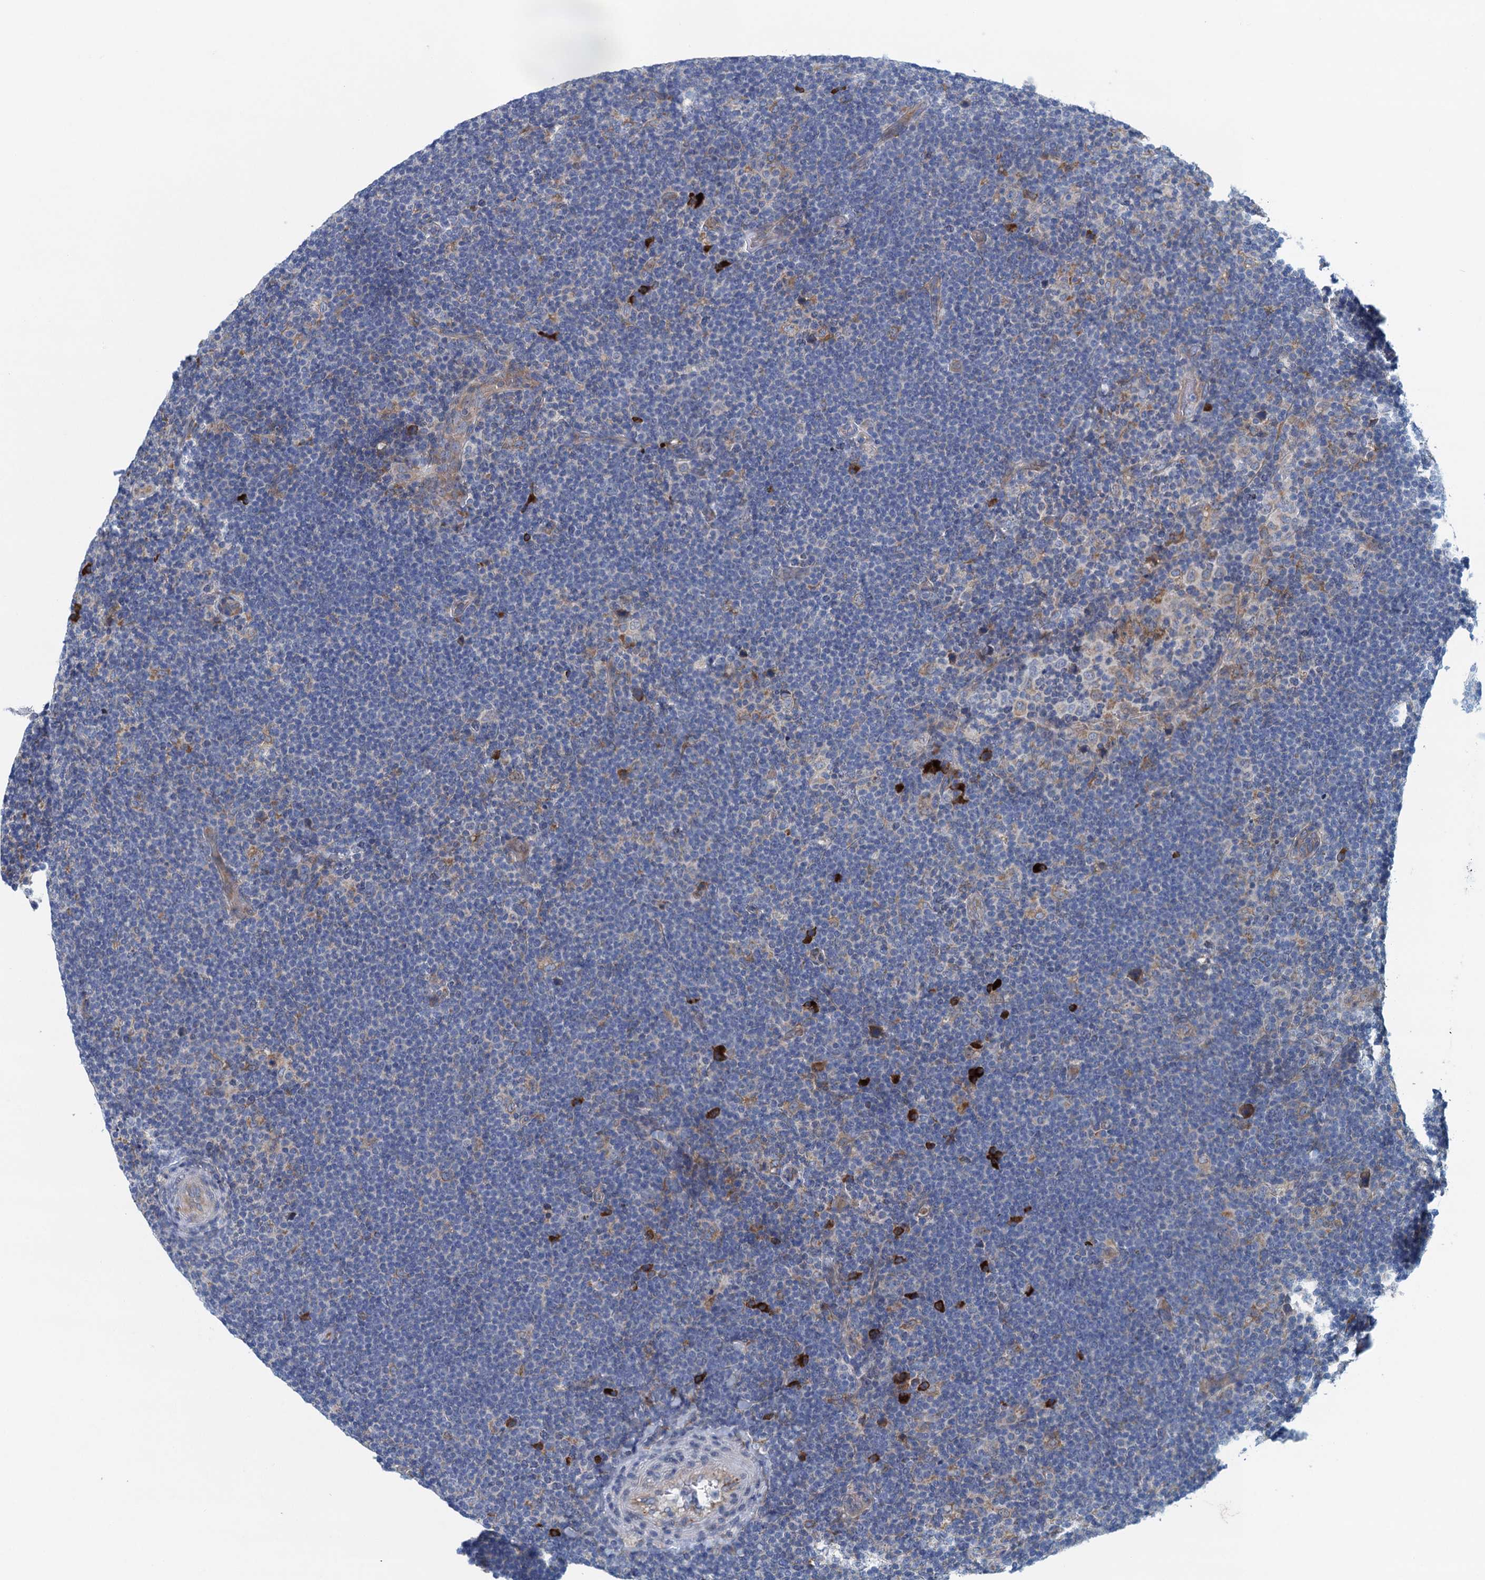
{"staining": {"intensity": "negative", "quantity": "none", "location": "none"}, "tissue": "lymphoma", "cell_type": "Tumor cells", "image_type": "cancer", "snomed": [{"axis": "morphology", "description": "Hodgkin's disease, NOS"}, {"axis": "topography", "description": "Lymph node"}], "caption": "Immunohistochemistry micrograph of human lymphoma stained for a protein (brown), which exhibits no expression in tumor cells.", "gene": "MYDGF", "patient": {"sex": "female", "age": 57}}